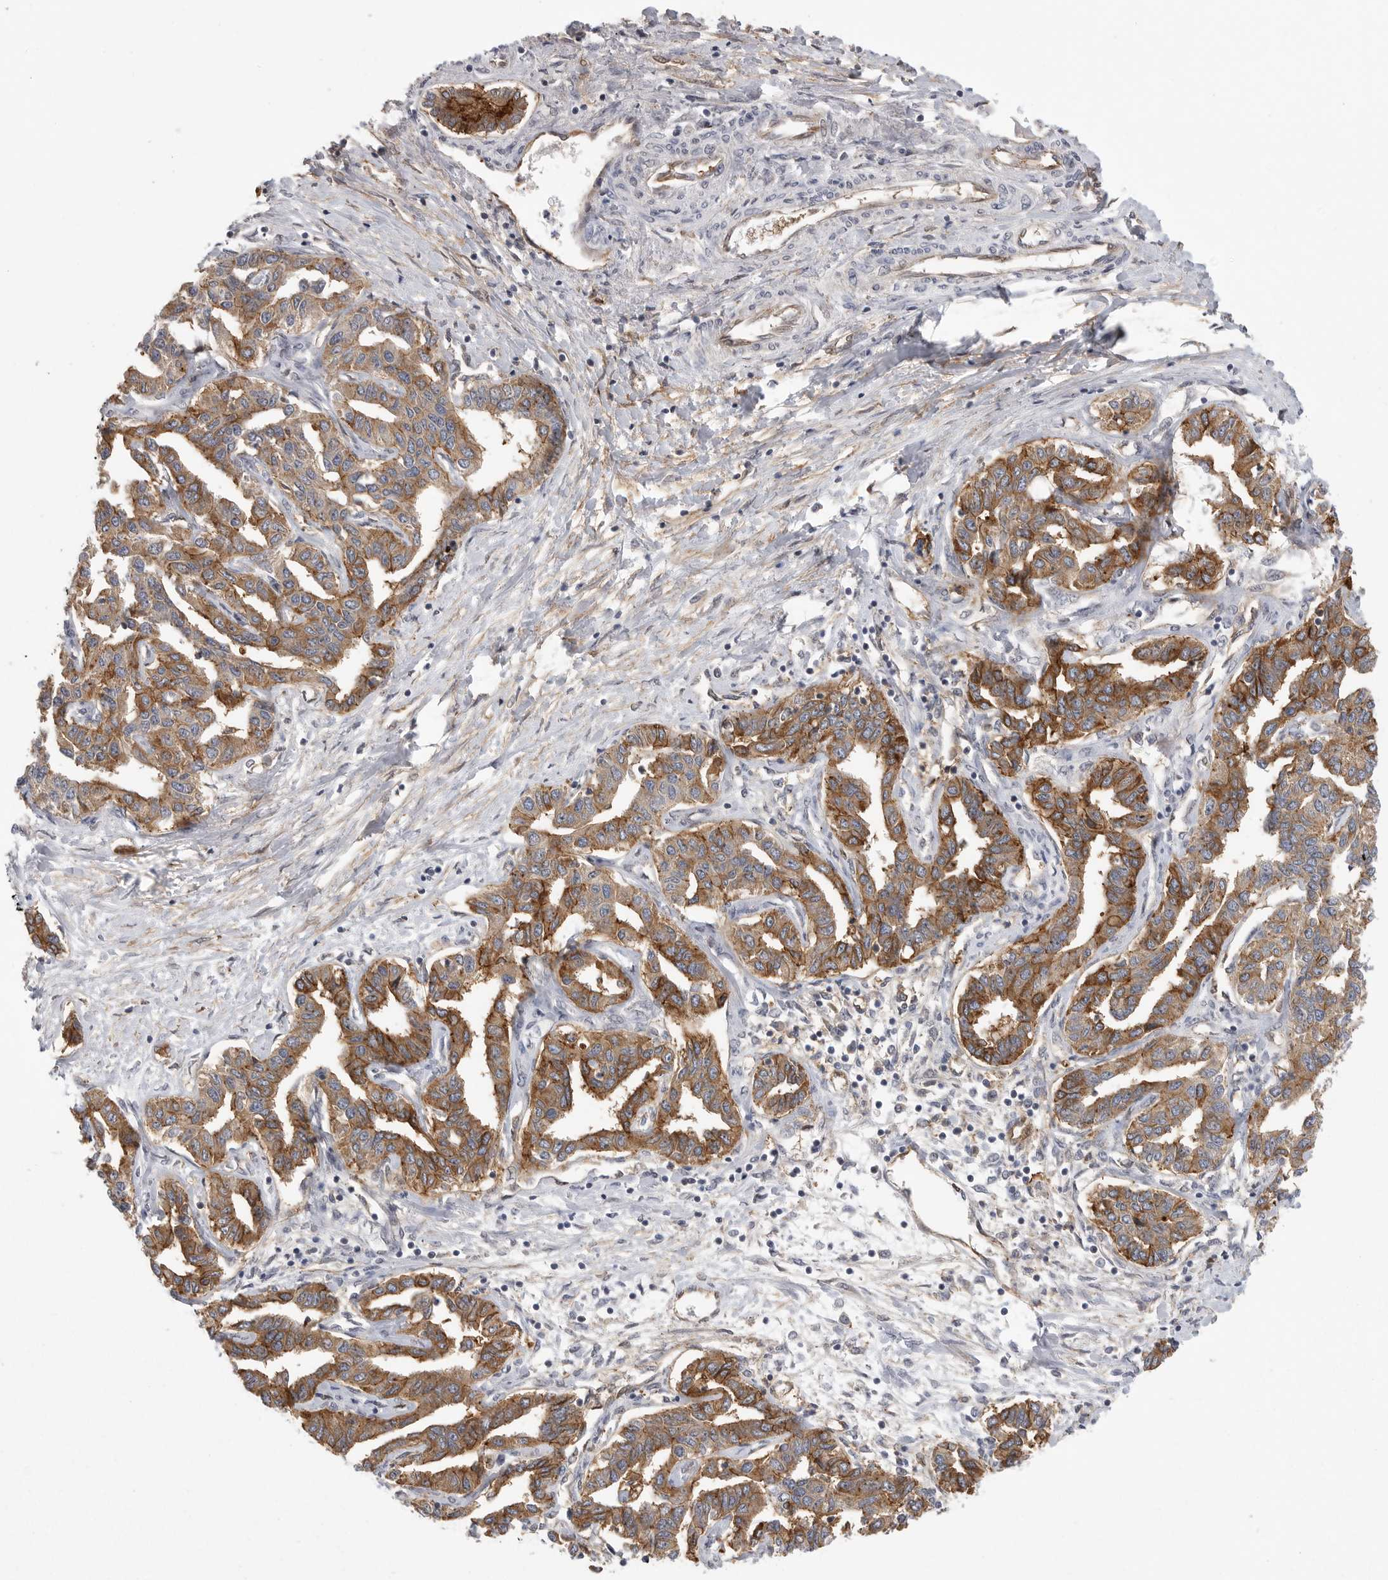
{"staining": {"intensity": "strong", "quantity": ">75%", "location": "cytoplasmic/membranous"}, "tissue": "liver cancer", "cell_type": "Tumor cells", "image_type": "cancer", "snomed": [{"axis": "morphology", "description": "Cholangiocarcinoma"}, {"axis": "topography", "description": "Liver"}], "caption": "Cholangiocarcinoma (liver) was stained to show a protein in brown. There is high levels of strong cytoplasmic/membranous staining in about >75% of tumor cells. The protein is stained brown, and the nuclei are stained in blue (DAB (3,3'-diaminobenzidine) IHC with brightfield microscopy, high magnification).", "gene": "NECTIN1", "patient": {"sex": "male", "age": 59}}